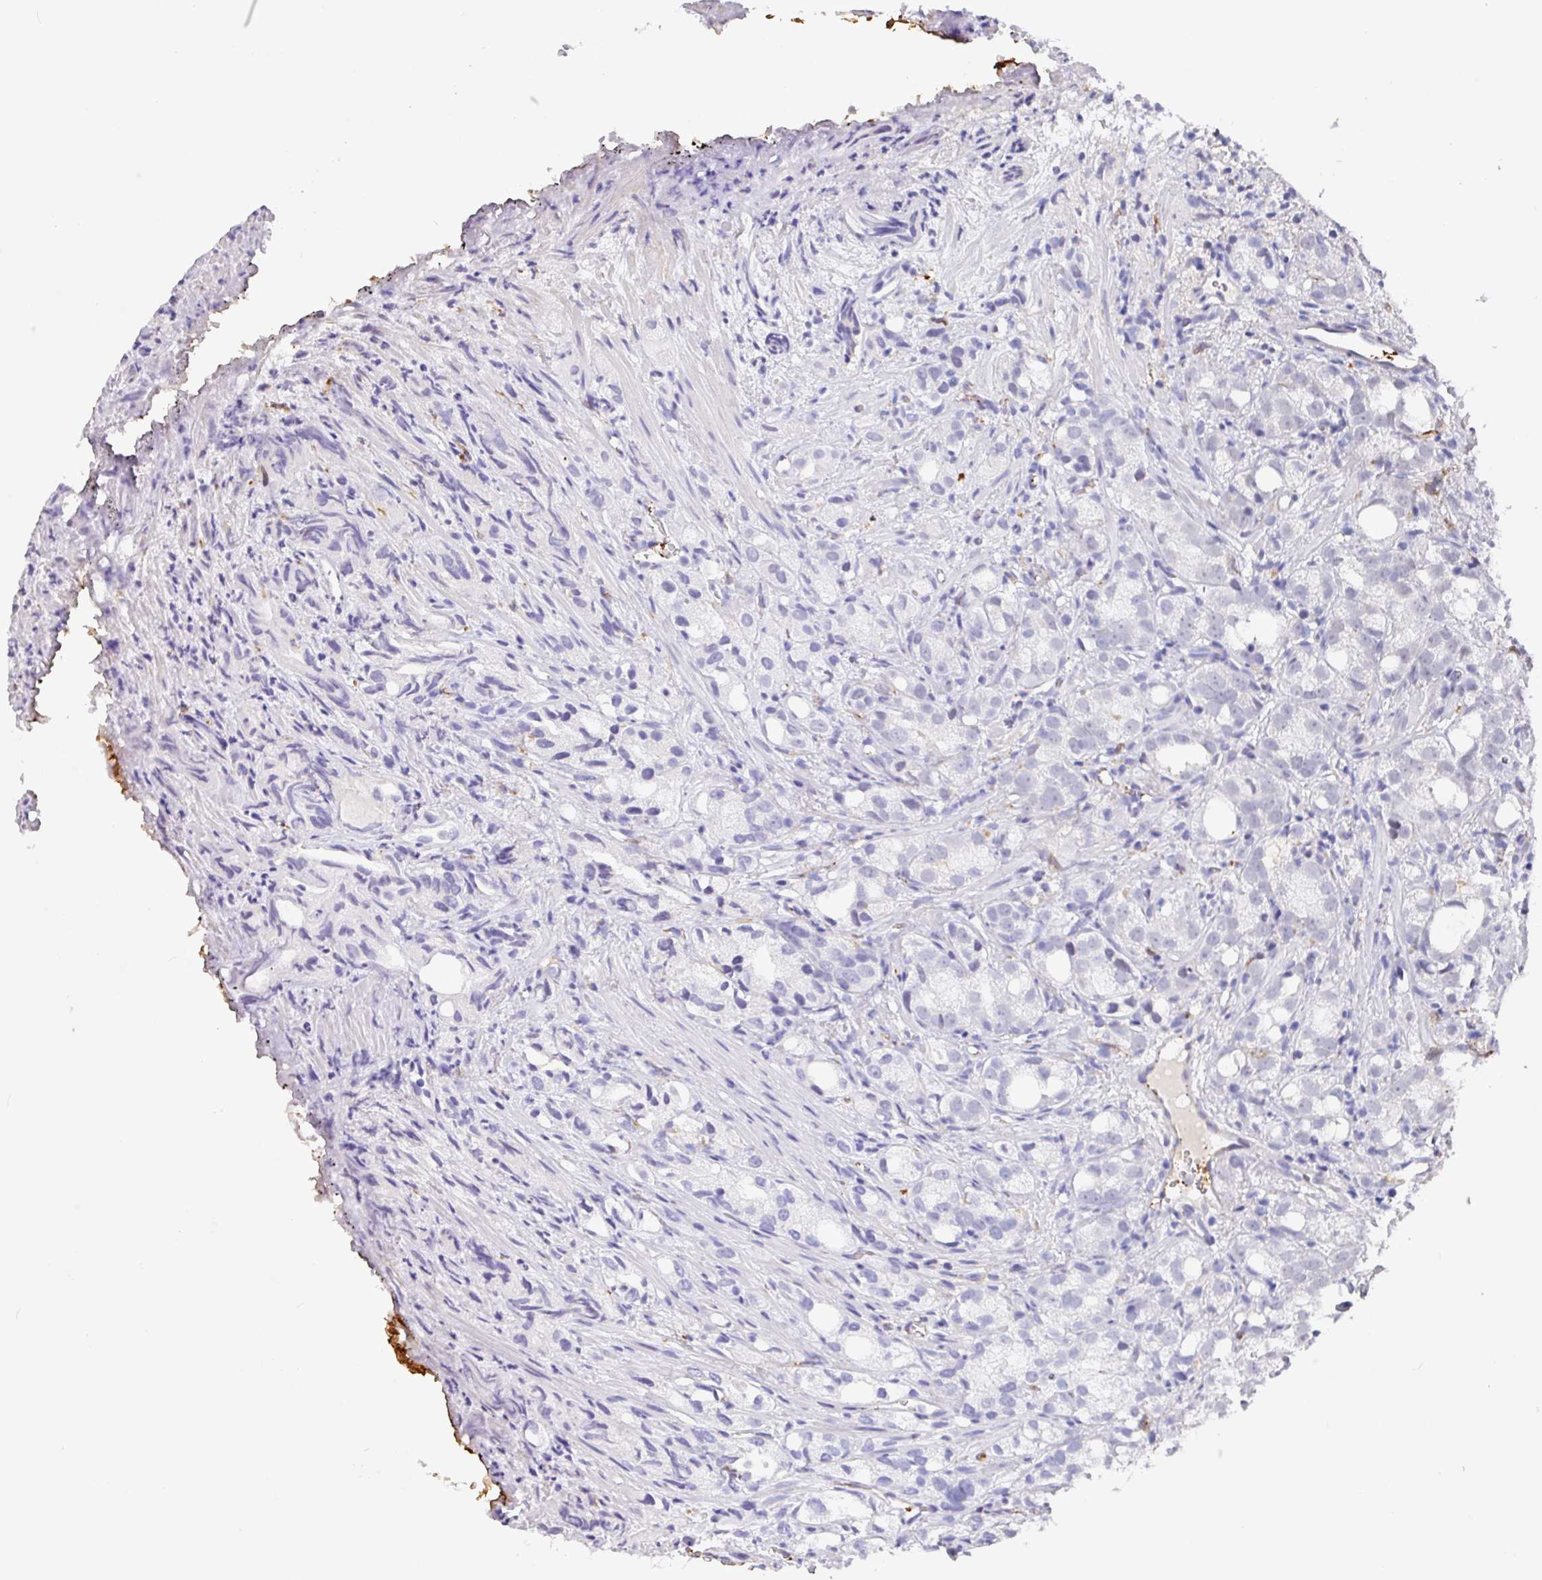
{"staining": {"intensity": "negative", "quantity": "none", "location": "none"}, "tissue": "prostate cancer", "cell_type": "Tumor cells", "image_type": "cancer", "snomed": [{"axis": "morphology", "description": "Adenocarcinoma, High grade"}, {"axis": "topography", "description": "Prostate"}], "caption": "Tumor cells show no significant protein positivity in prostate cancer.", "gene": "C1QB", "patient": {"sex": "male", "age": 82}}